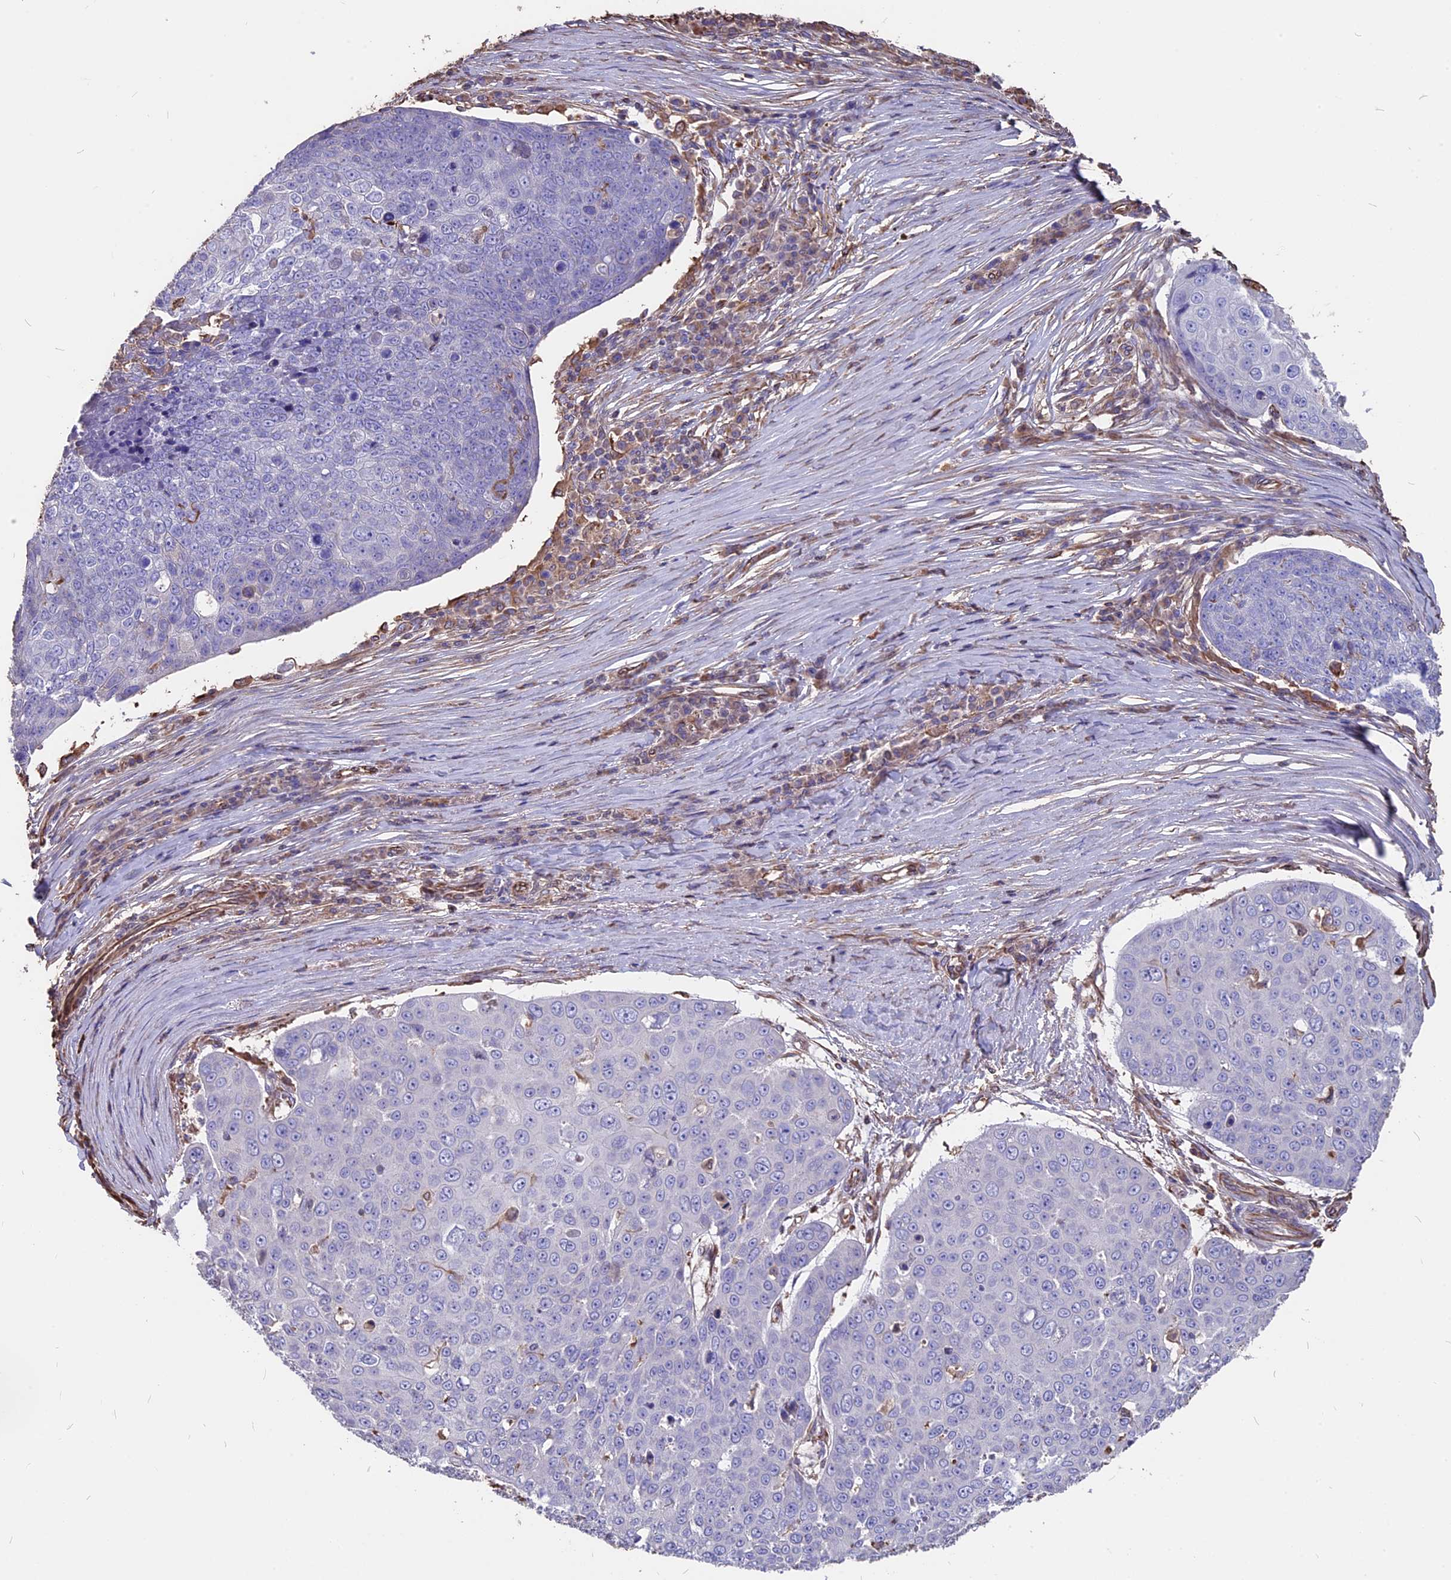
{"staining": {"intensity": "negative", "quantity": "none", "location": "none"}, "tissue": "skin cancer", "cell_type": "Tumor cells", "image_type": "cancer", "snomed": [{"axis": "morphology", "description": "Squamous cell carcinoma, NOS"}, {"axis": "topography", "description": "Skin"}], "caption": "Human skin squamous cell carcinoma stained for a protein using immunohistochemistry displays no expression in tumor cells.", "gene": "SEH1L", "patient": {"sex": "male", "age": 71}}